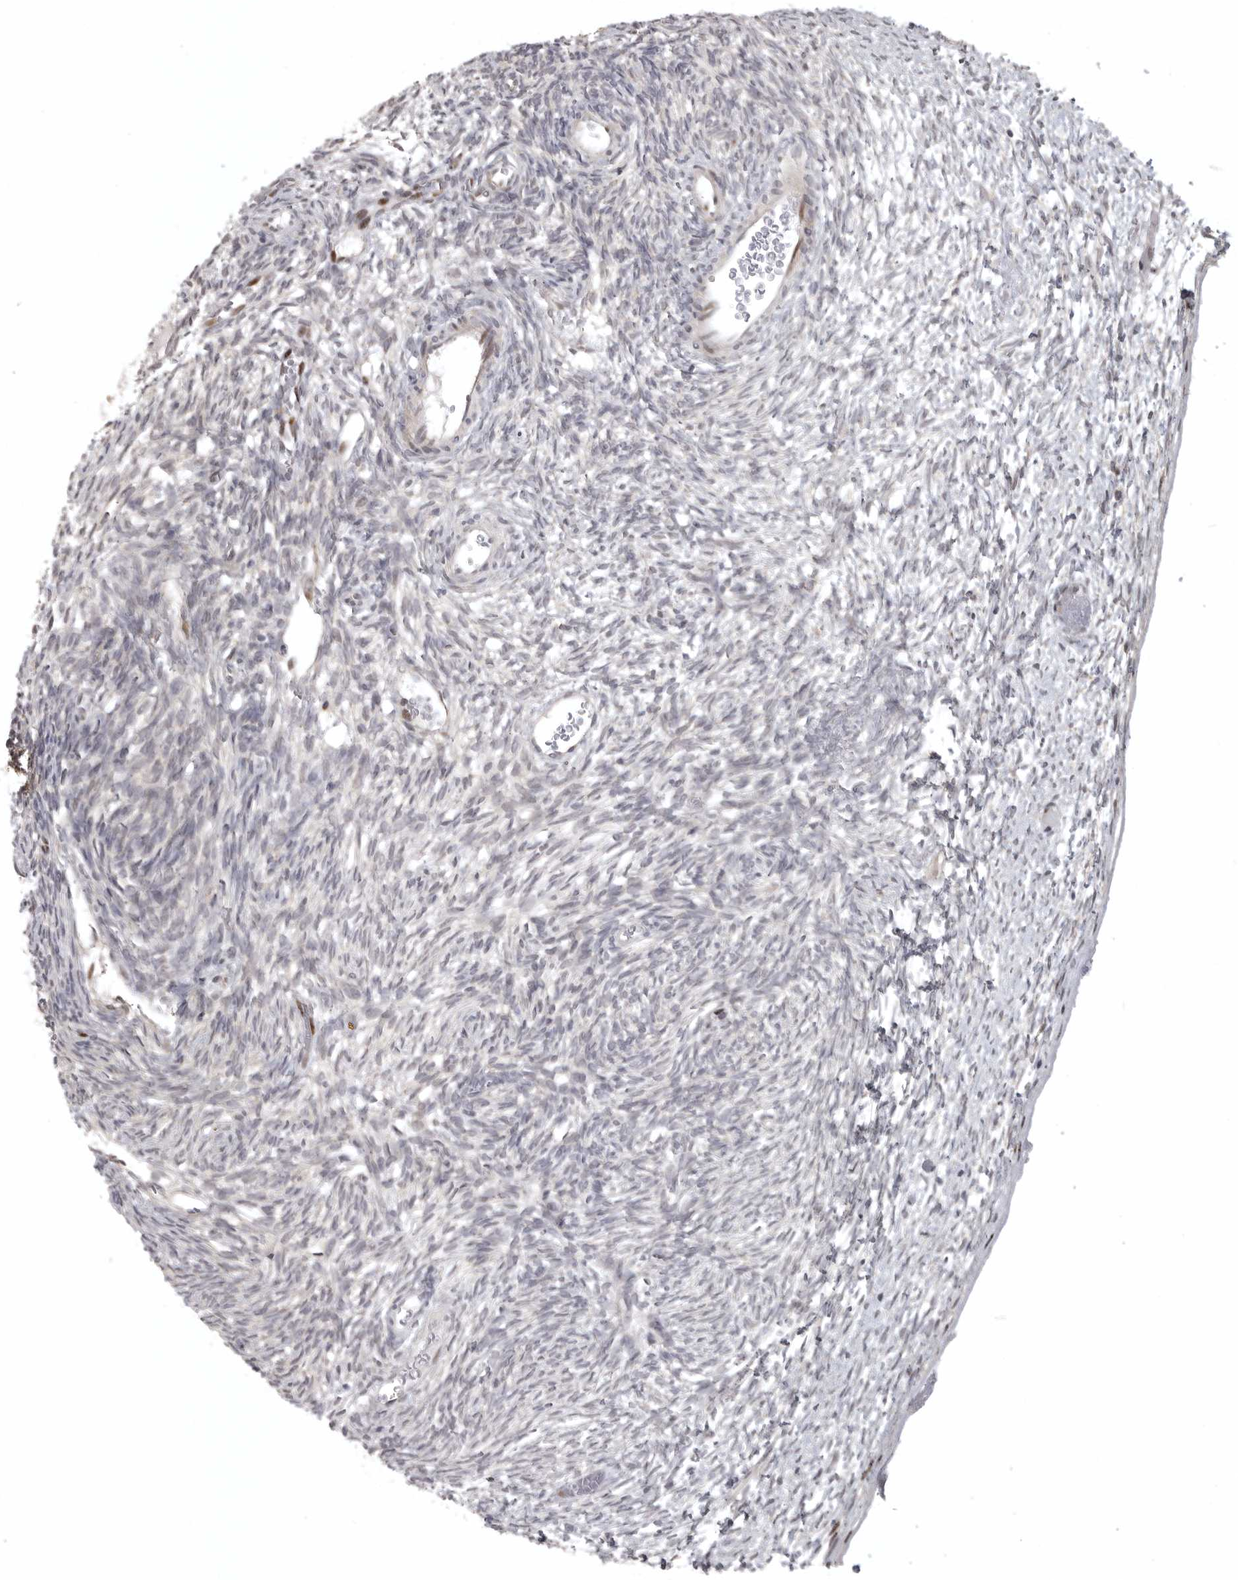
{"staining": {"intensity": "strong", "quantity": ">75%", "location": "cytoplasmic/membranous"}, "tissue": "ovary", "cell_type": "Follicle cells", "image_type": "normal", "snomed": [{"axis": "morphology", "description": "Normal tissue, NOS"}, {"axis": "topography", "description": "Ovary"}], "caption": "Protein expression by IHC demonstrates strong cytoplasmic/membranous positivity in about >75% of follicle cells in benign ovary.", "gene": "POLE2", "patient": {"sex": "female", "age": 34}}